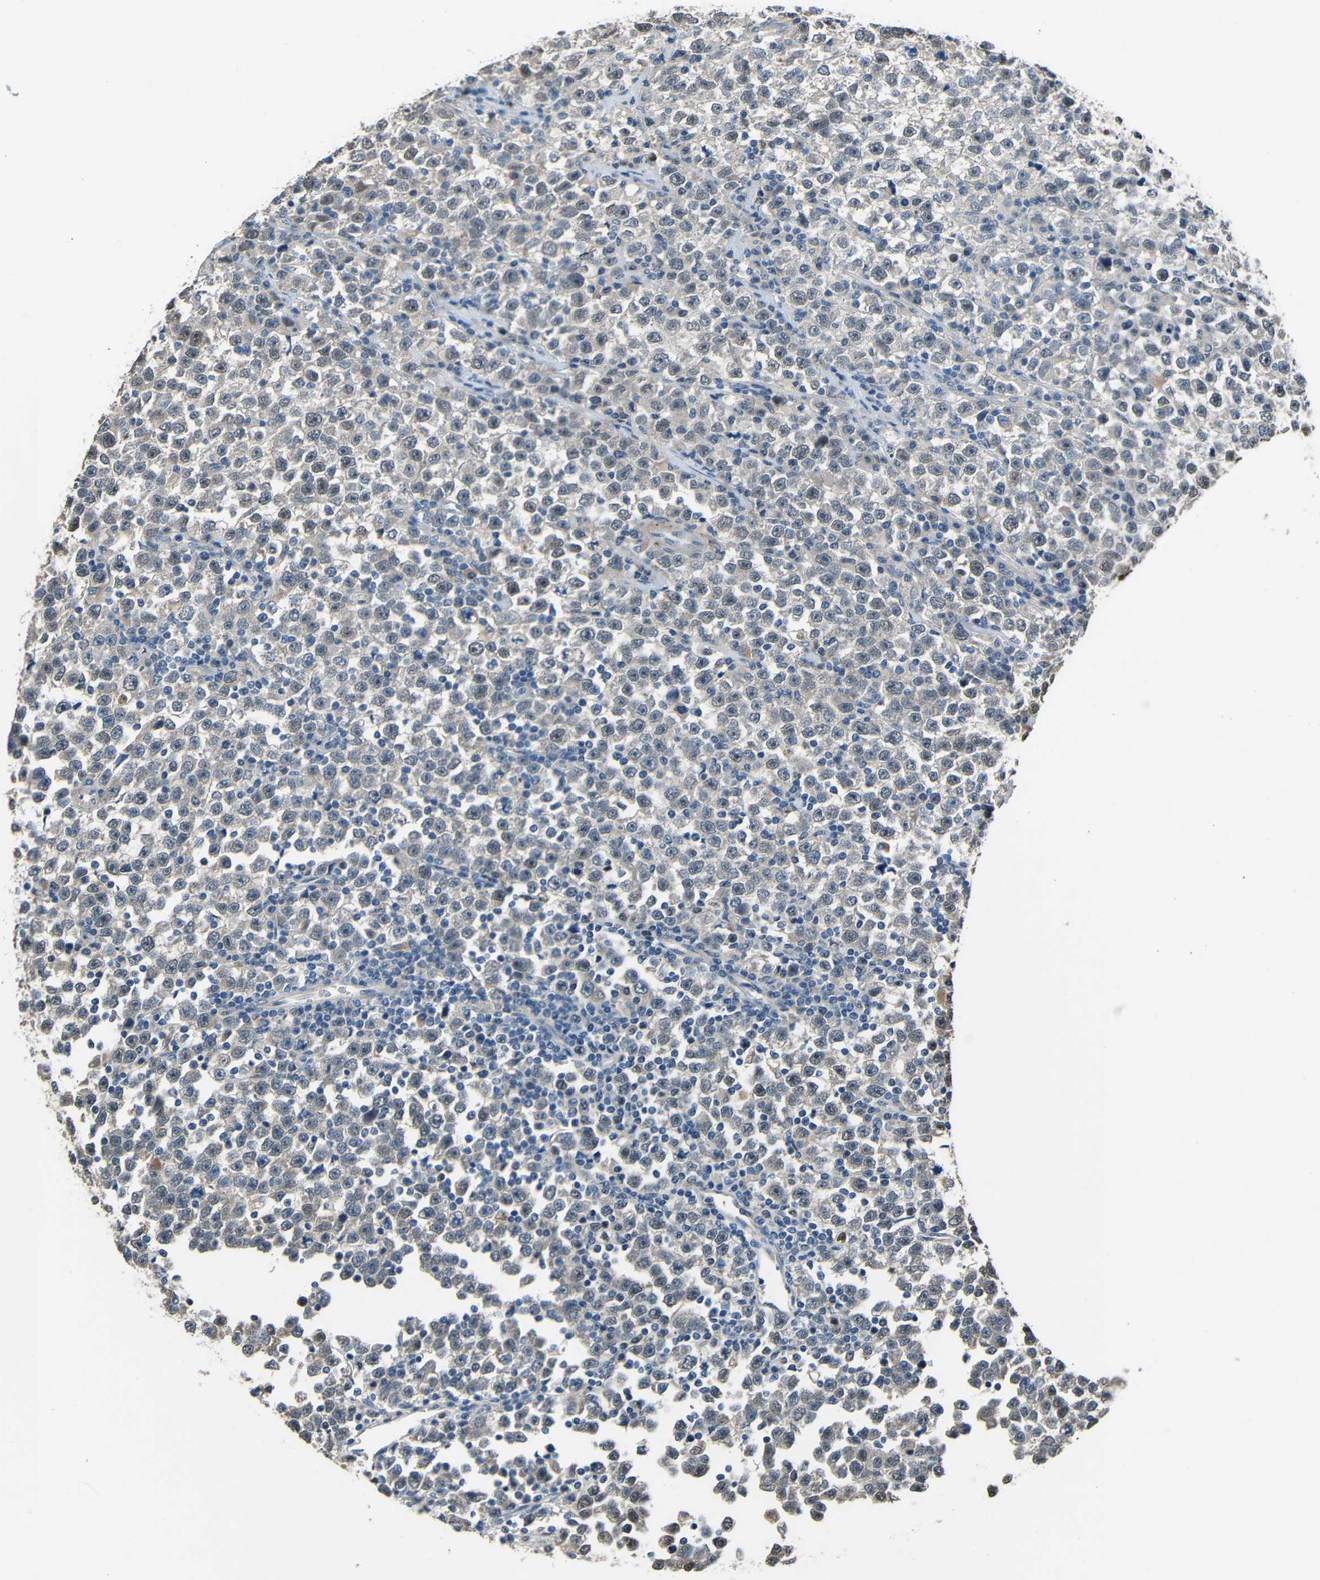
{"staining": {"intensity": "weak", "quantity": "<25%", "location": "nuclear"}, "tissue": "testis cancer", "cell_type": "Tumor cells", "image_type": "cancer", "snomed": [{"axis": "morphology", "description": "Seminoma, NOS"}, {"axis": "topography", "description": "Testis"}], "caption": "Immunohistochemistry (IHC) of human testis cancer shows no expression in tumor cells.", "gene": "STBD1", "patient": {"sex": "male", "age": 43}}